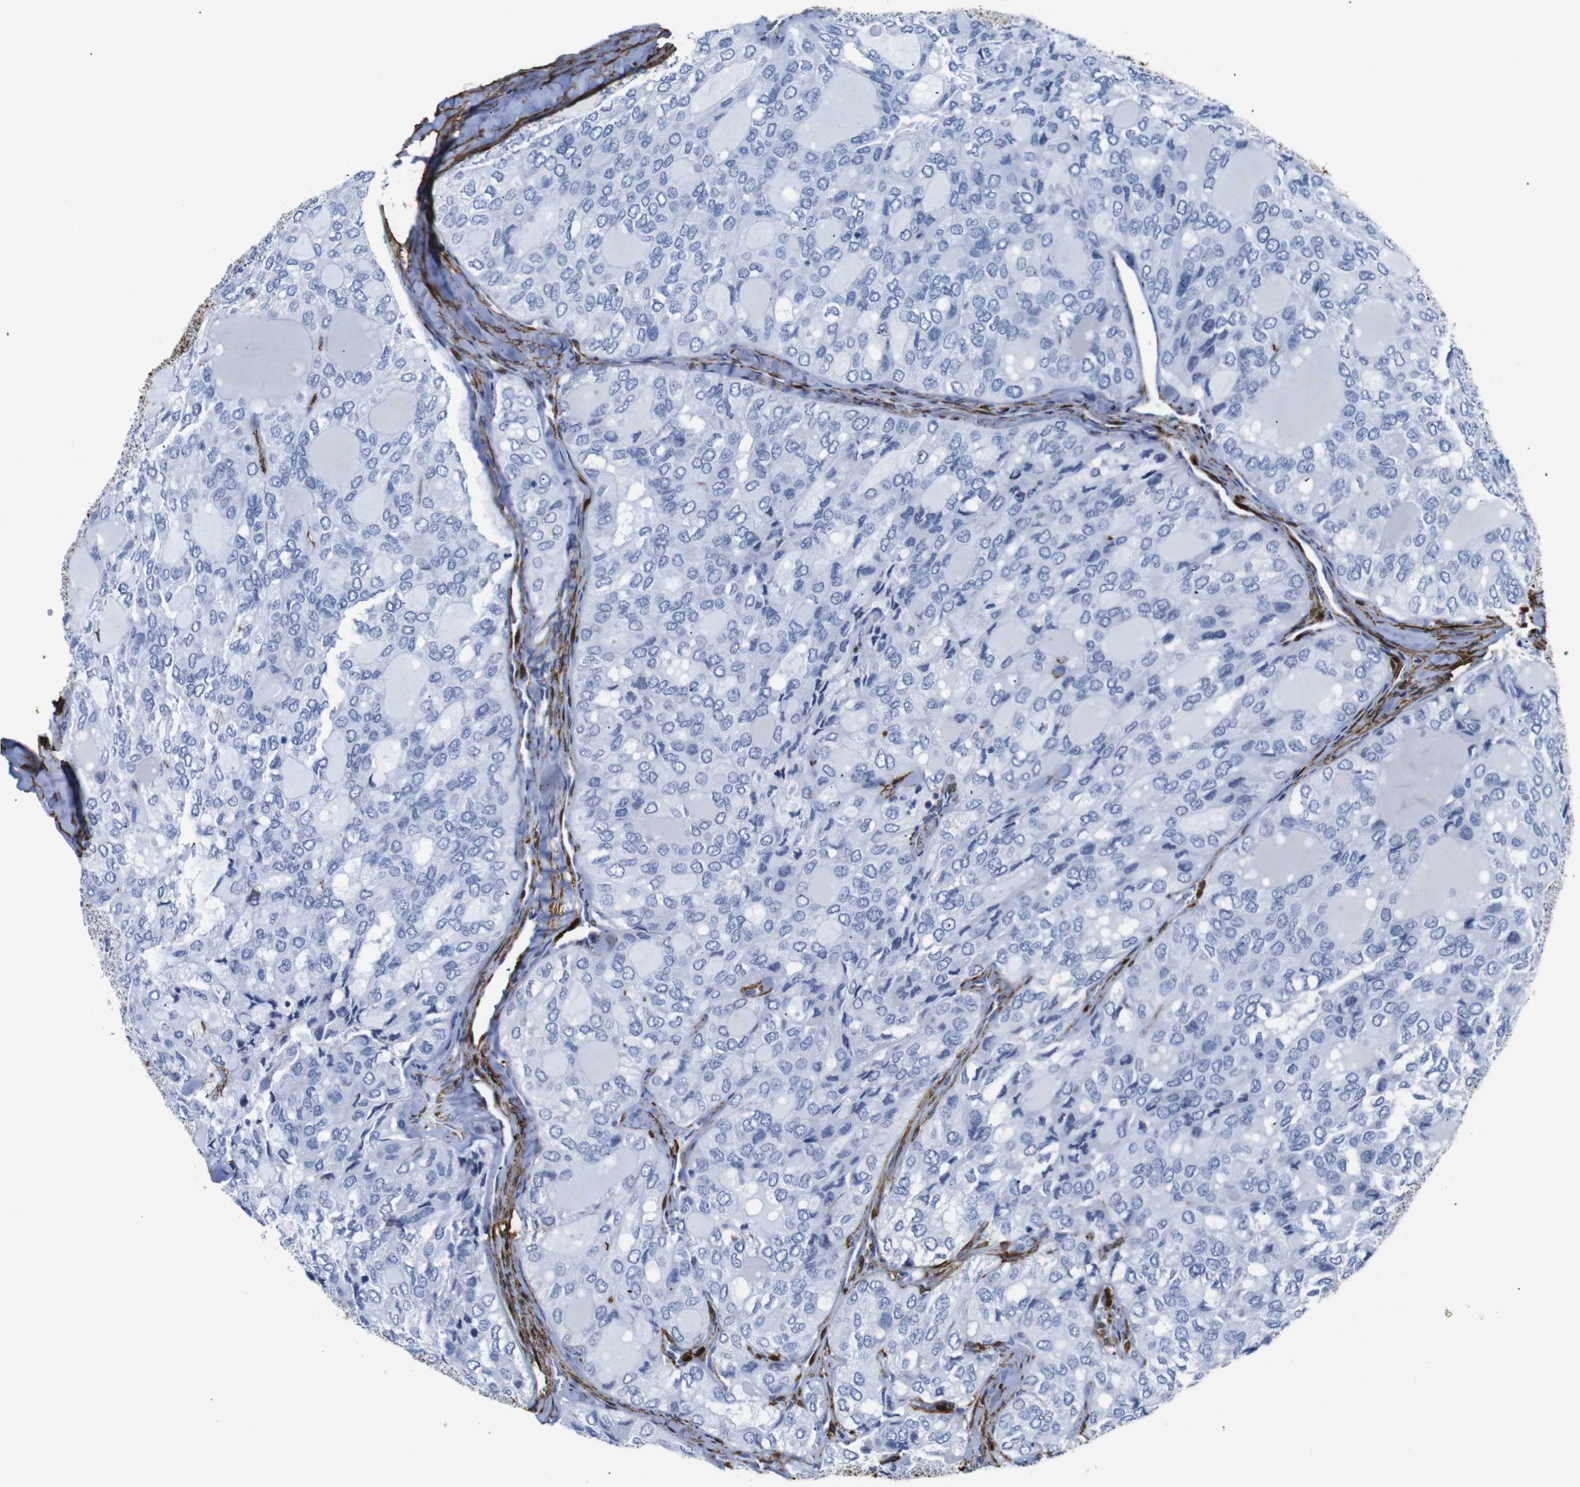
{"staining": {"intensity": "negative", "quantity": "none", "location": "none"}, "tissue": "thyroid cancer", "cell_type": "Tumor cells", "image_type": "cancer", "snomed": [{"axis": "morphology", "description": "Follicular adenoma carcinoma, NOS"}, {"axis": "topography", "description": "Thyroid gland"}], "caption": "Immunohistochemistry micrograph of neoplastic tissue: human follicular adenoma carcinoma (thyroid) stained with DAB reveals no significant protein positivity in tumor cells.", "gene": "ACTA2", "patient": {"sex": "male", "age": 75}}